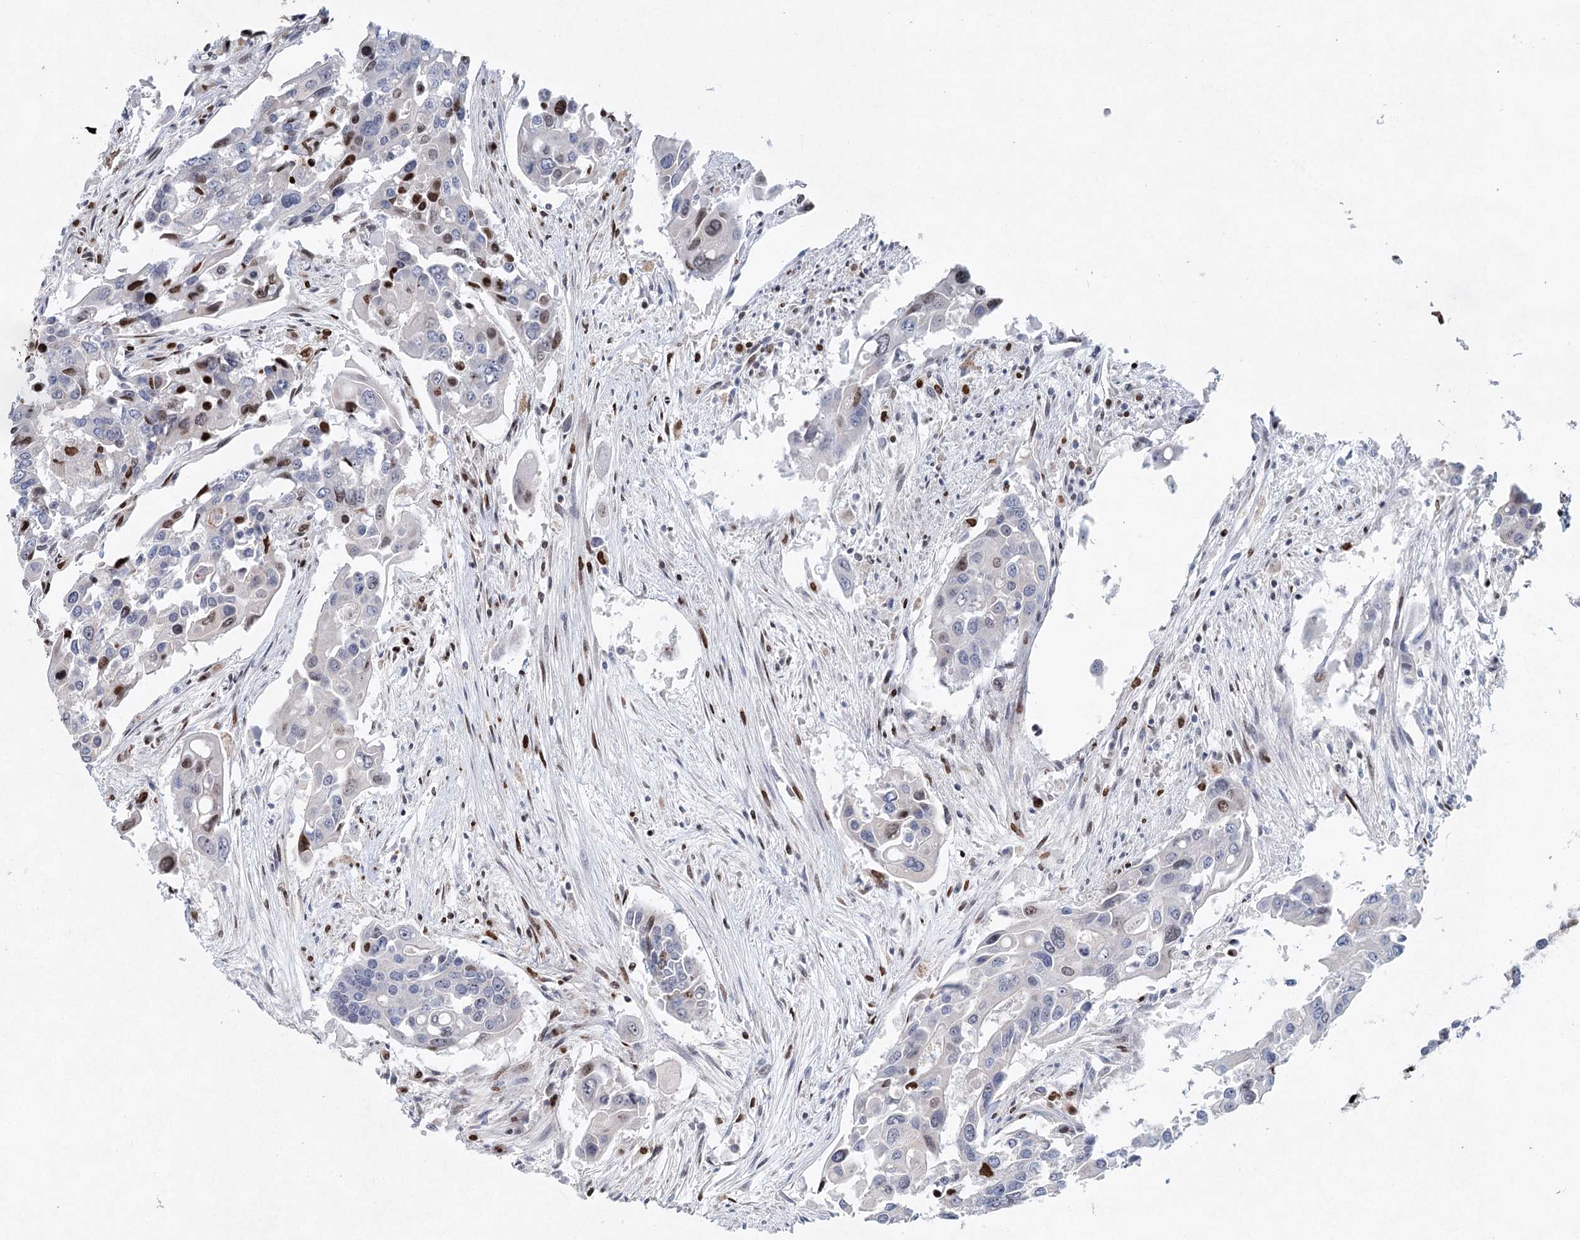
{"staining": {"intensity": "moderate", "quantity": "<25%", "location": "cytoplasmic/membranous,nuclear"}, "tissue": "colorectal cancer", "cell_type": "Tumor cells", "image_type": "cancer", "snomed": [{"axis": "morphology", "description": "Adenocarcinoma, NOS"}, {"axis": "topography", "description": "Colon"}], "caption": "The immunohistochemical stain highlights moderate cytoplasmic/membranous and nuclear positivity in tumor cells of colorectal cancer (adenocarcinoma) tissue.", "gene": "XPO6", "patient": {"sex": "male", "age": 77}}